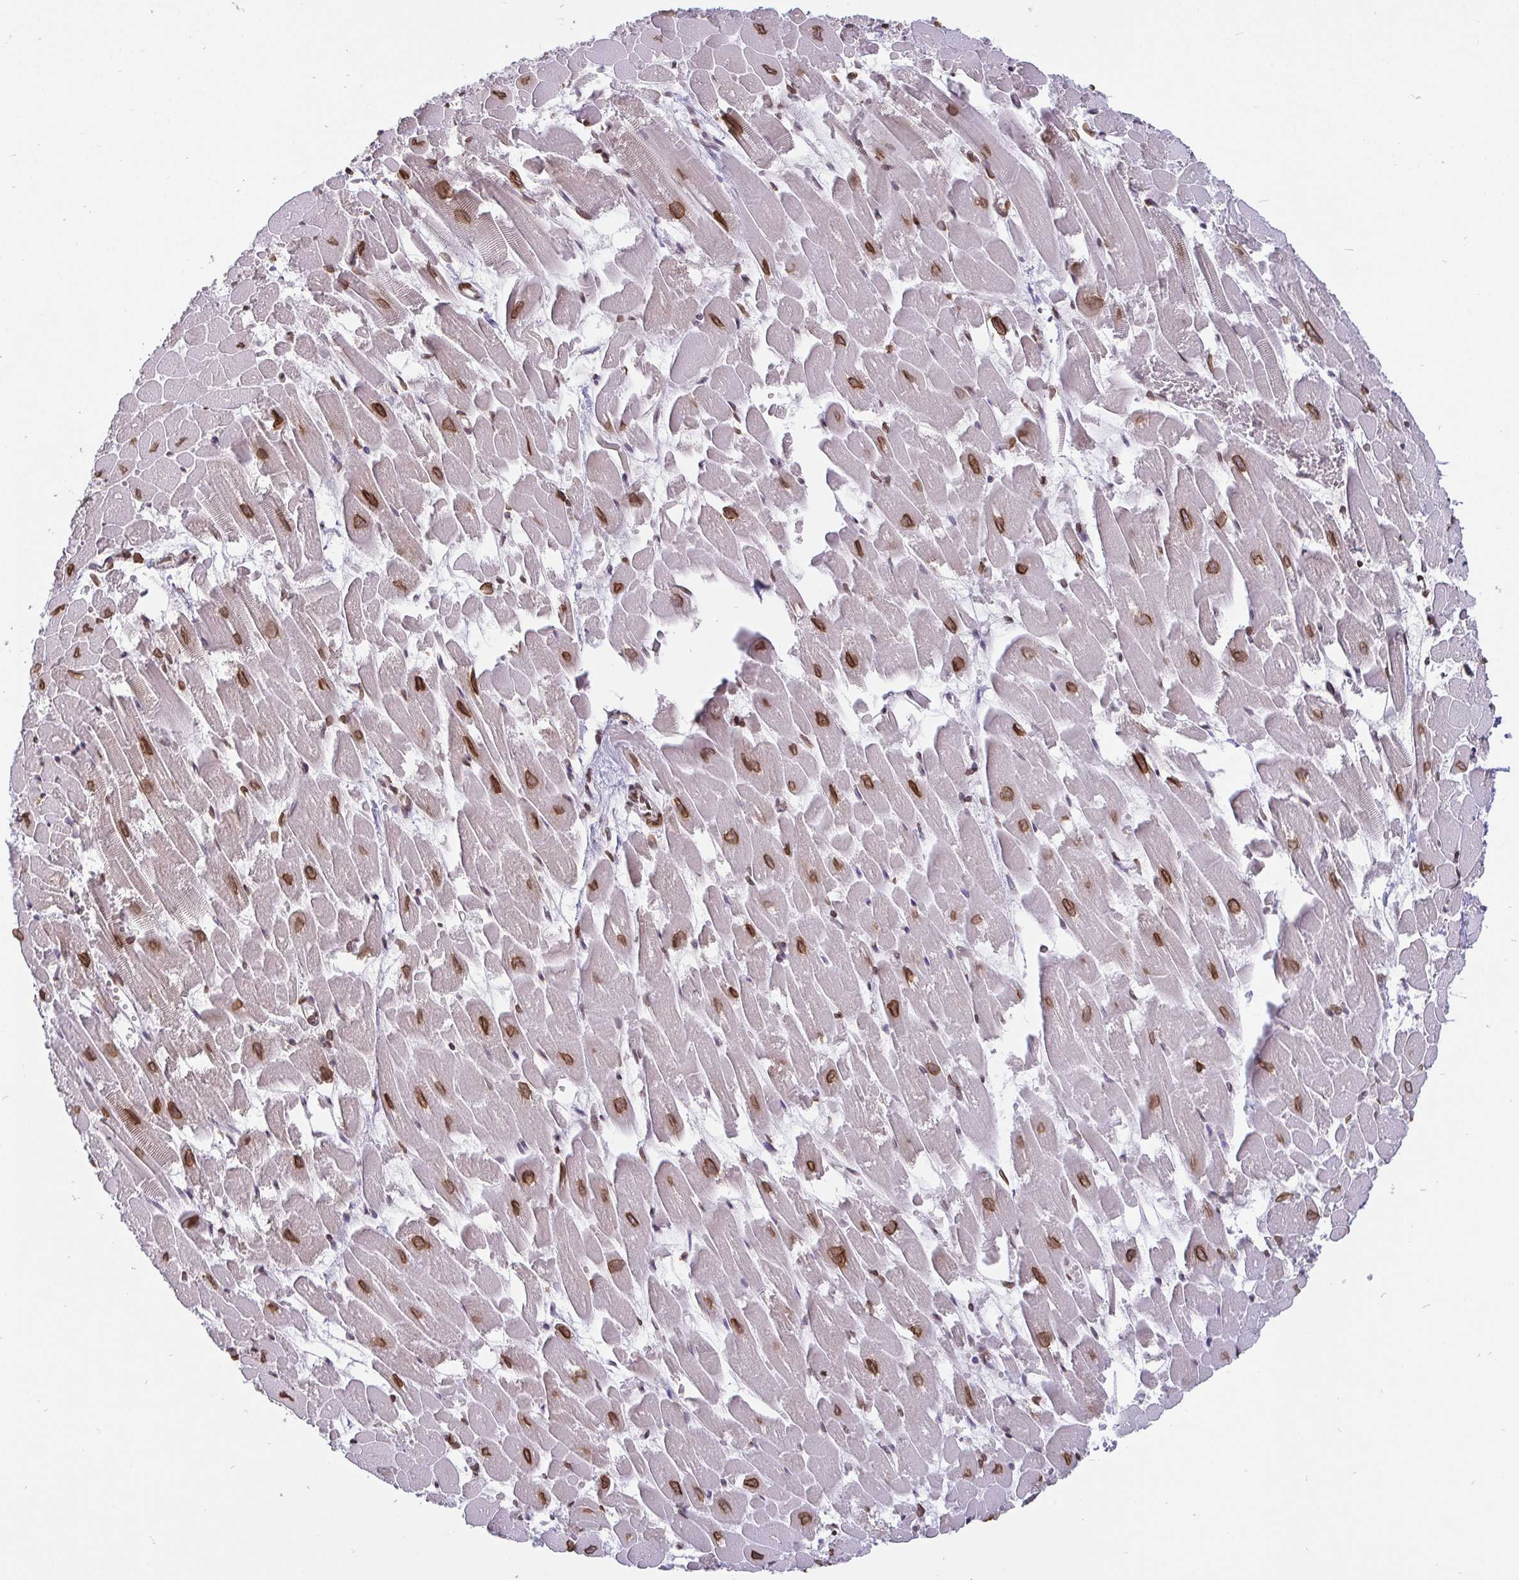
{"staining": {"intensity": "moderate", "quantity": ">75%", "location": "cytoplasmic/membranous,nuclear"}, "tissue": "heart muscle", "cell_type": "Cardiomyocytes", "image_type": "normal", "snomed": [{"axis": "morphology", "description": "Normal tissue, NOS"}, {"axis": "topography", "description": "Heart"}], "caption": "Benign heart muscle was stained to show a protein in brown. There is medium levels of moderate cytoplasmic/membranous,nuclear positivity in approximately >75% of cardiomyocytes.", "gene": "EMD", "patient": {"sex": "female", "age": 52}}